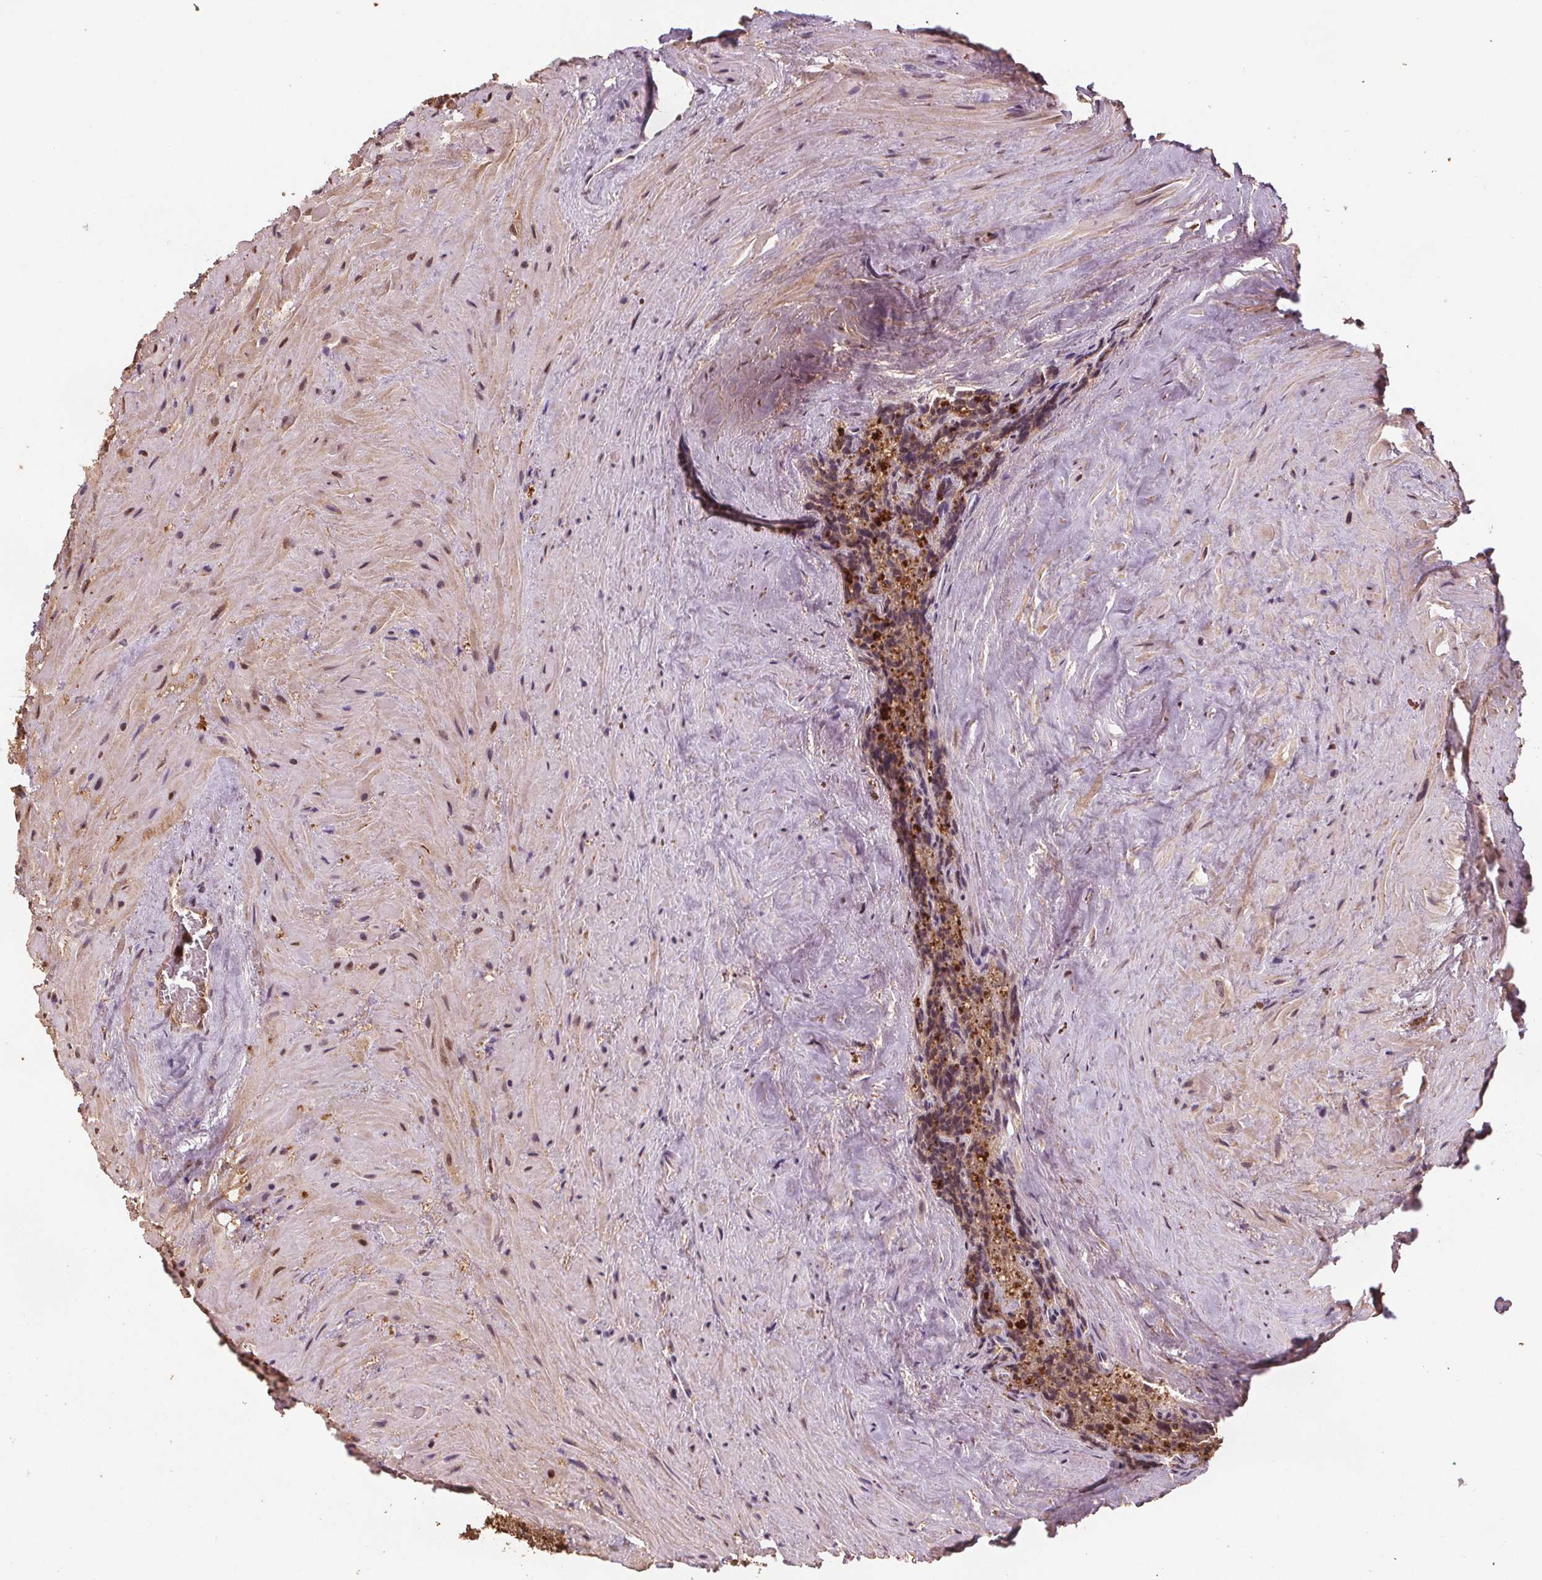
{"staining": {"intensity": "moderate", "quantity": ">75%", "location": "cytoplasmic/membranous,nuclear"}, "tissue": "seminal vesicle", "cell_type": "Glandular cells", "image_type": "normal", "snomed": [{"axis": "morphology", "description": "Normal tissue, NOS"}, {"axis": "topography", "description": "Prostate"}, {"axis": "topography", "description": "Seminal veicle"}], "caption": "Glandular cells exhibit medium levels of moderate cytoplasmic/membranous,nuclear expression in about >75% of cells in unremarkable human seminal vesicle.", "gene": "ENO1", "patient": {"sex": "male", "age": 71}}